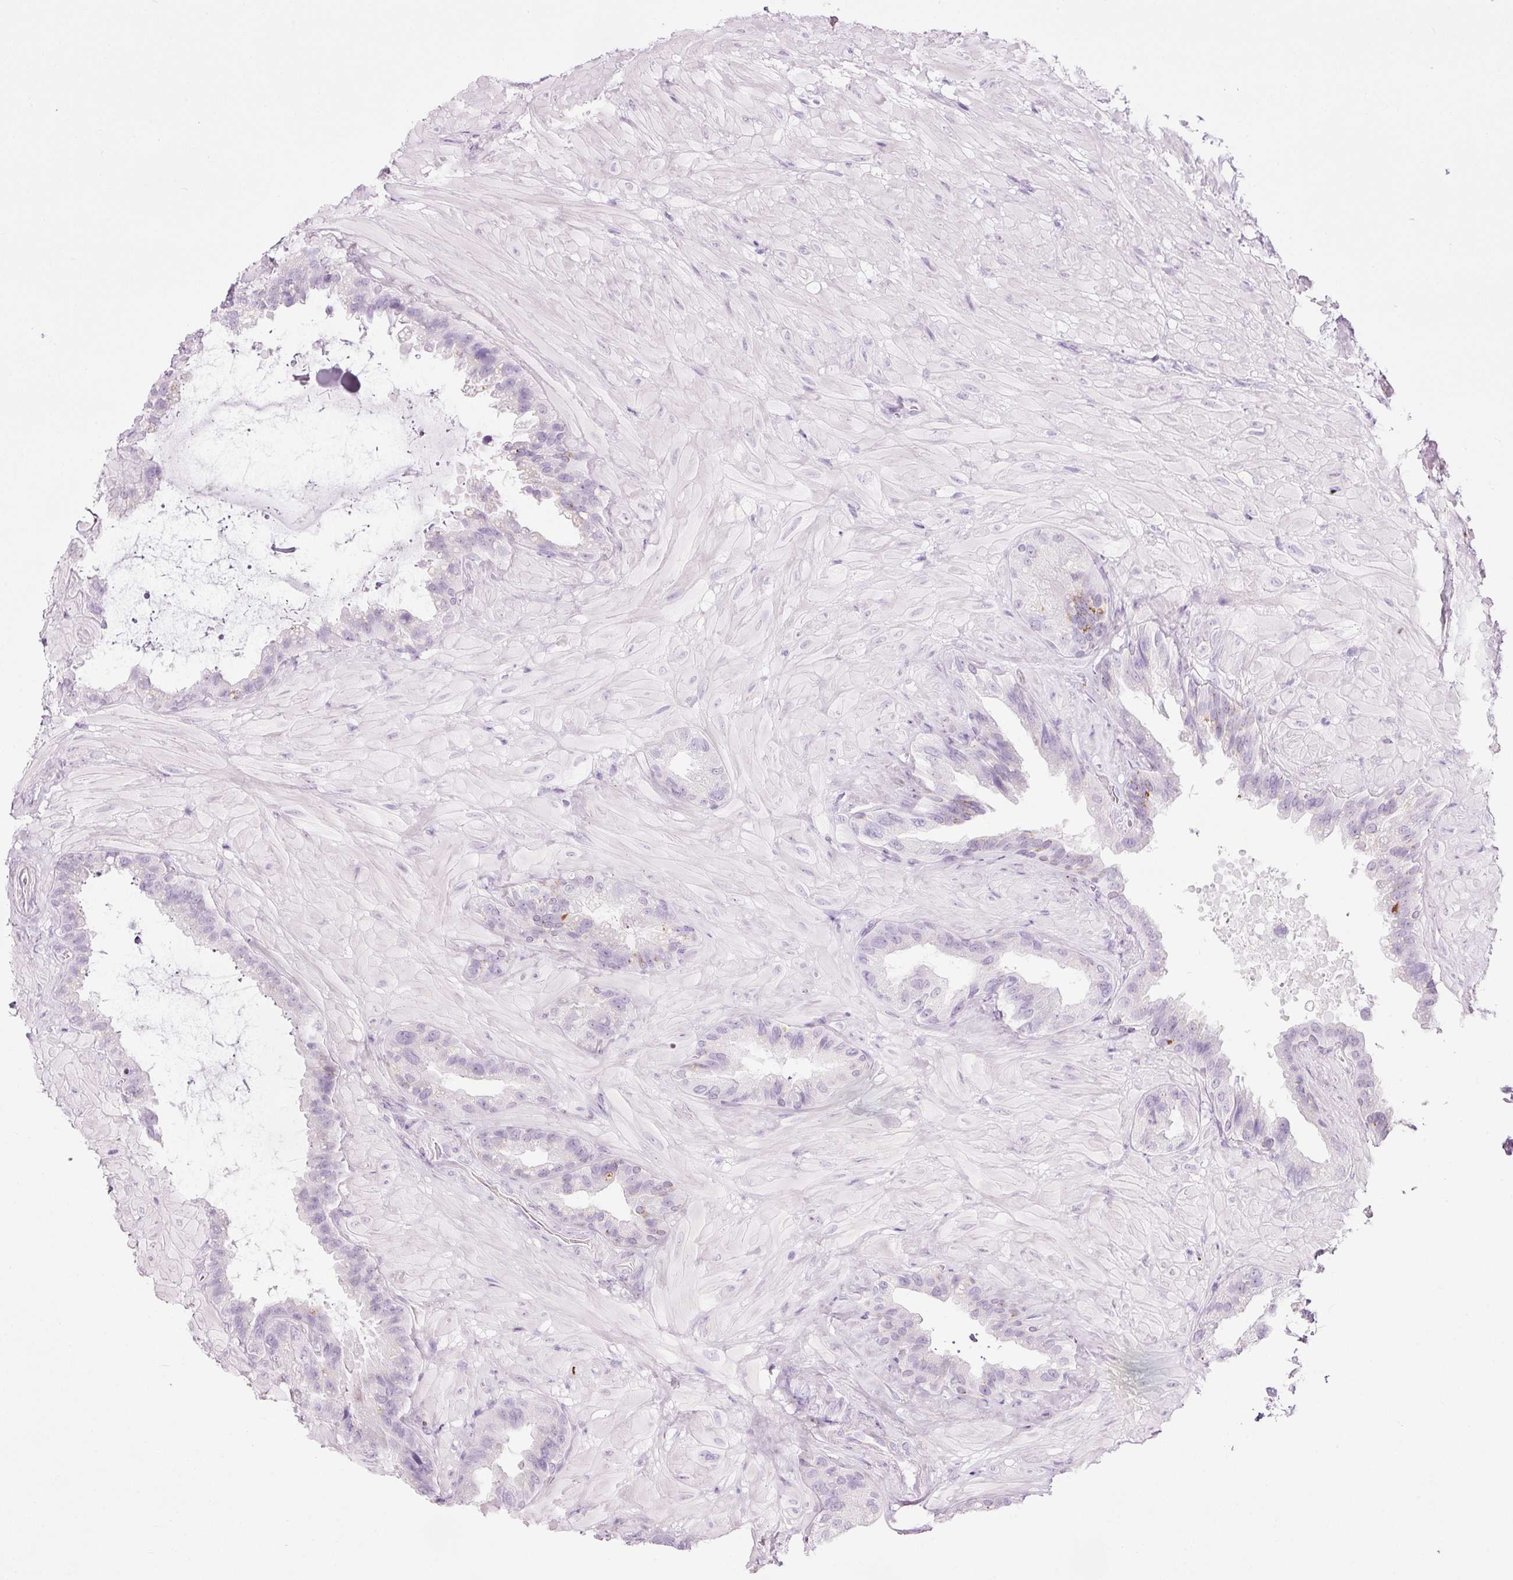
{"staining": {"intensity": "moderate", "quantity": "<25%", "location": "cytoplasmic/membranous"}, "tissue": "seminal vesicle", "cell_type": "Glandular cells", "image_type": "normal", "snomed": [{"axis": "morphology", "description": "Normal tissue, NOS"}, {"axis": "topography", "description": "Seminal veicle"}, {"axis": "topography", "description": "Peripheral nerve tissue"}], "caption": "Immunohistochemical staining of normal seminal vesicle displays moderate cytoplasmic/membranous protein positivity in about <25% of glandular cells.", "gene": "ZNF639", "patient": {"sex": "male", "age": 76}}